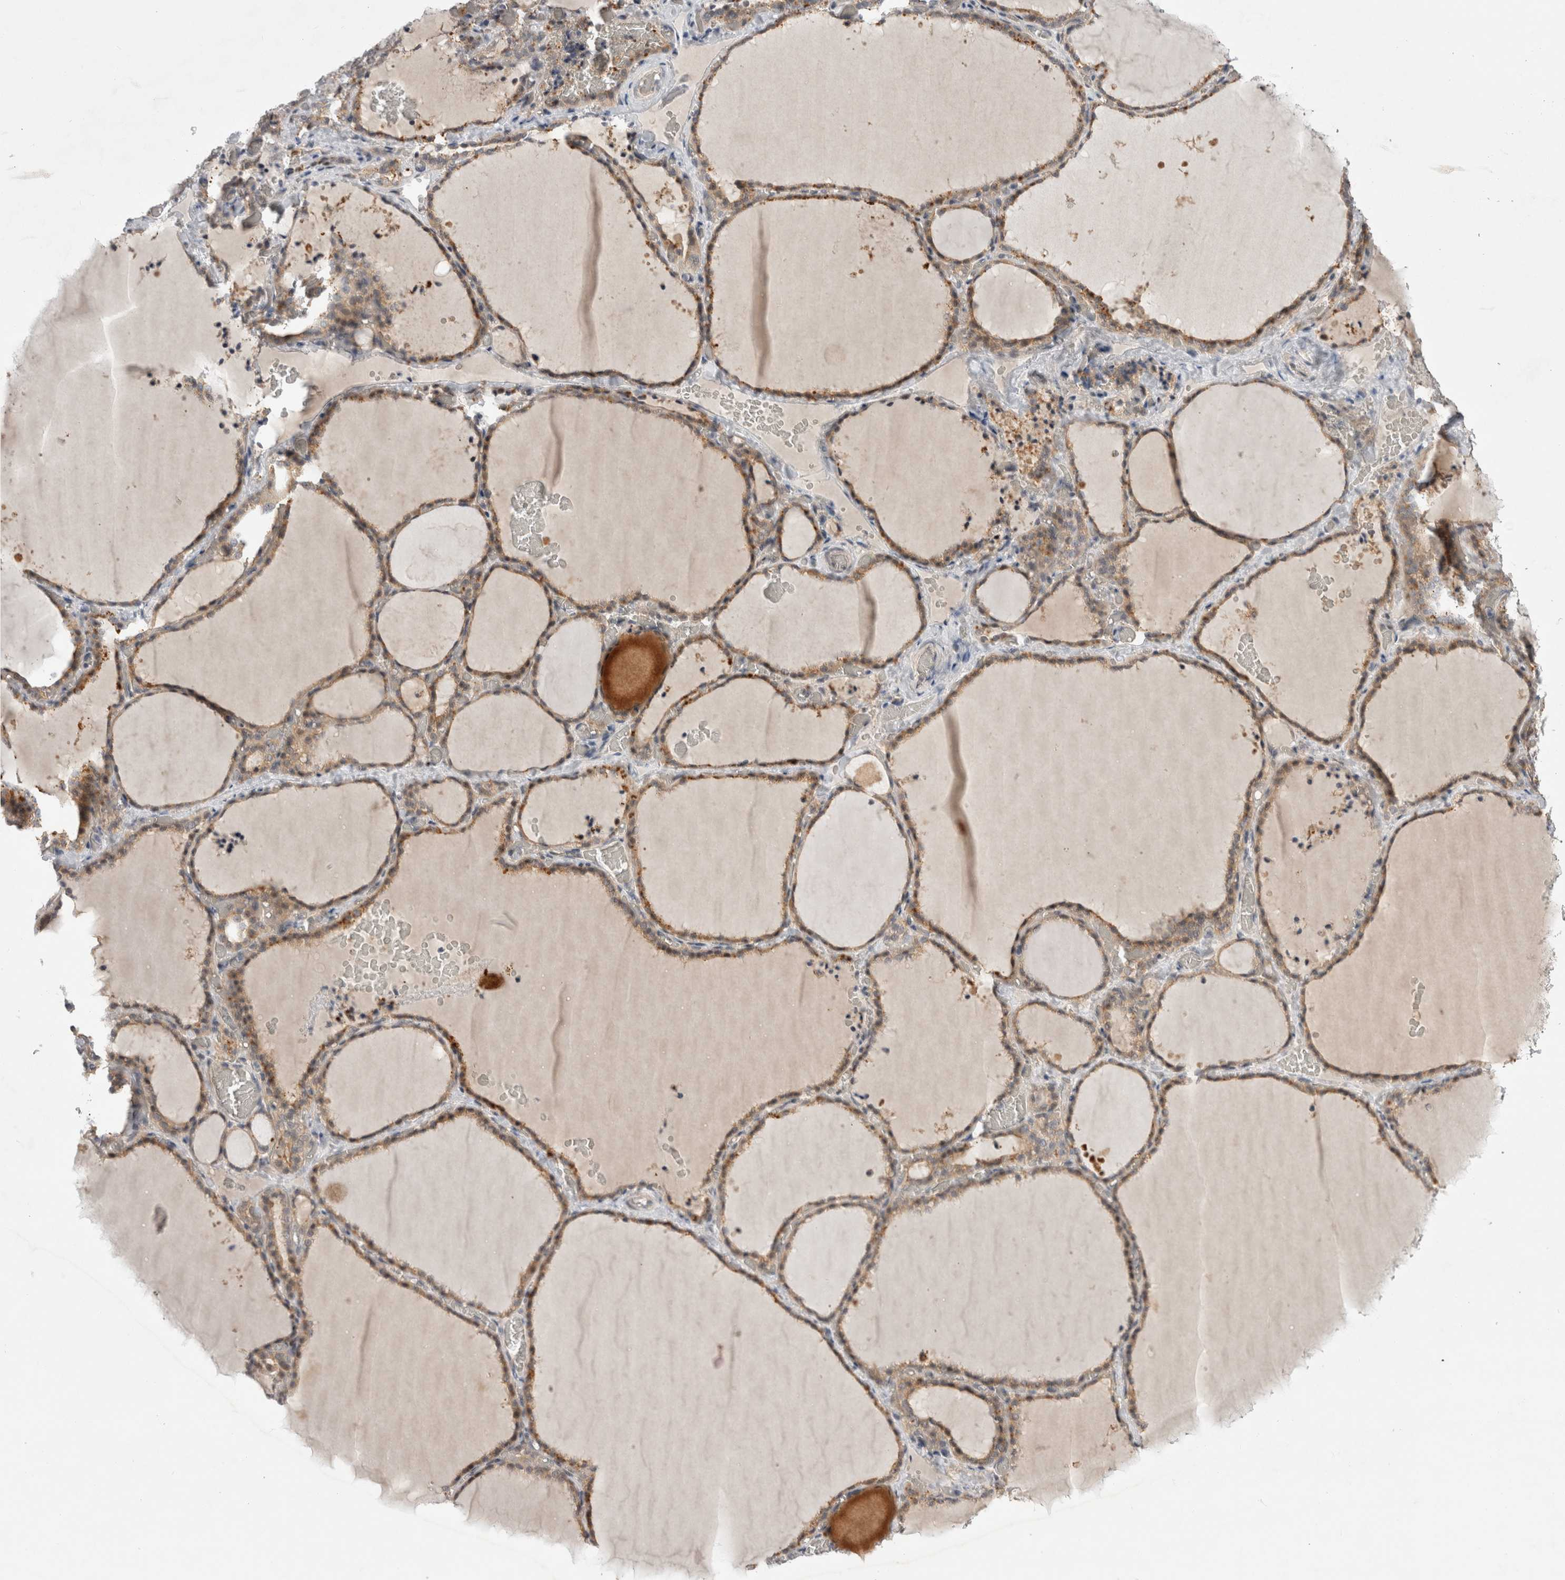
{"staining": {"intensity": "moderate", "quantity": ">75%", "location": "cytoplasmic/membranous"}, "tissue": "thyroid gland", "cell_type": "Glandular cells", "image_type": "normal", "snomed": [{"axis": "morphology", "description": "Normal tissue, NOS"}, {"axis": "topography", "description": "Thyroid gland"}], "caption": "Moderate cytoplasmic/membranous expression for a protein is identified in about >75% of glandular cells of benign thyroid gland using immunohistochemistry (IHC).", "gene": "CERS3", "patient": {"sex": "female", "age": 22}}